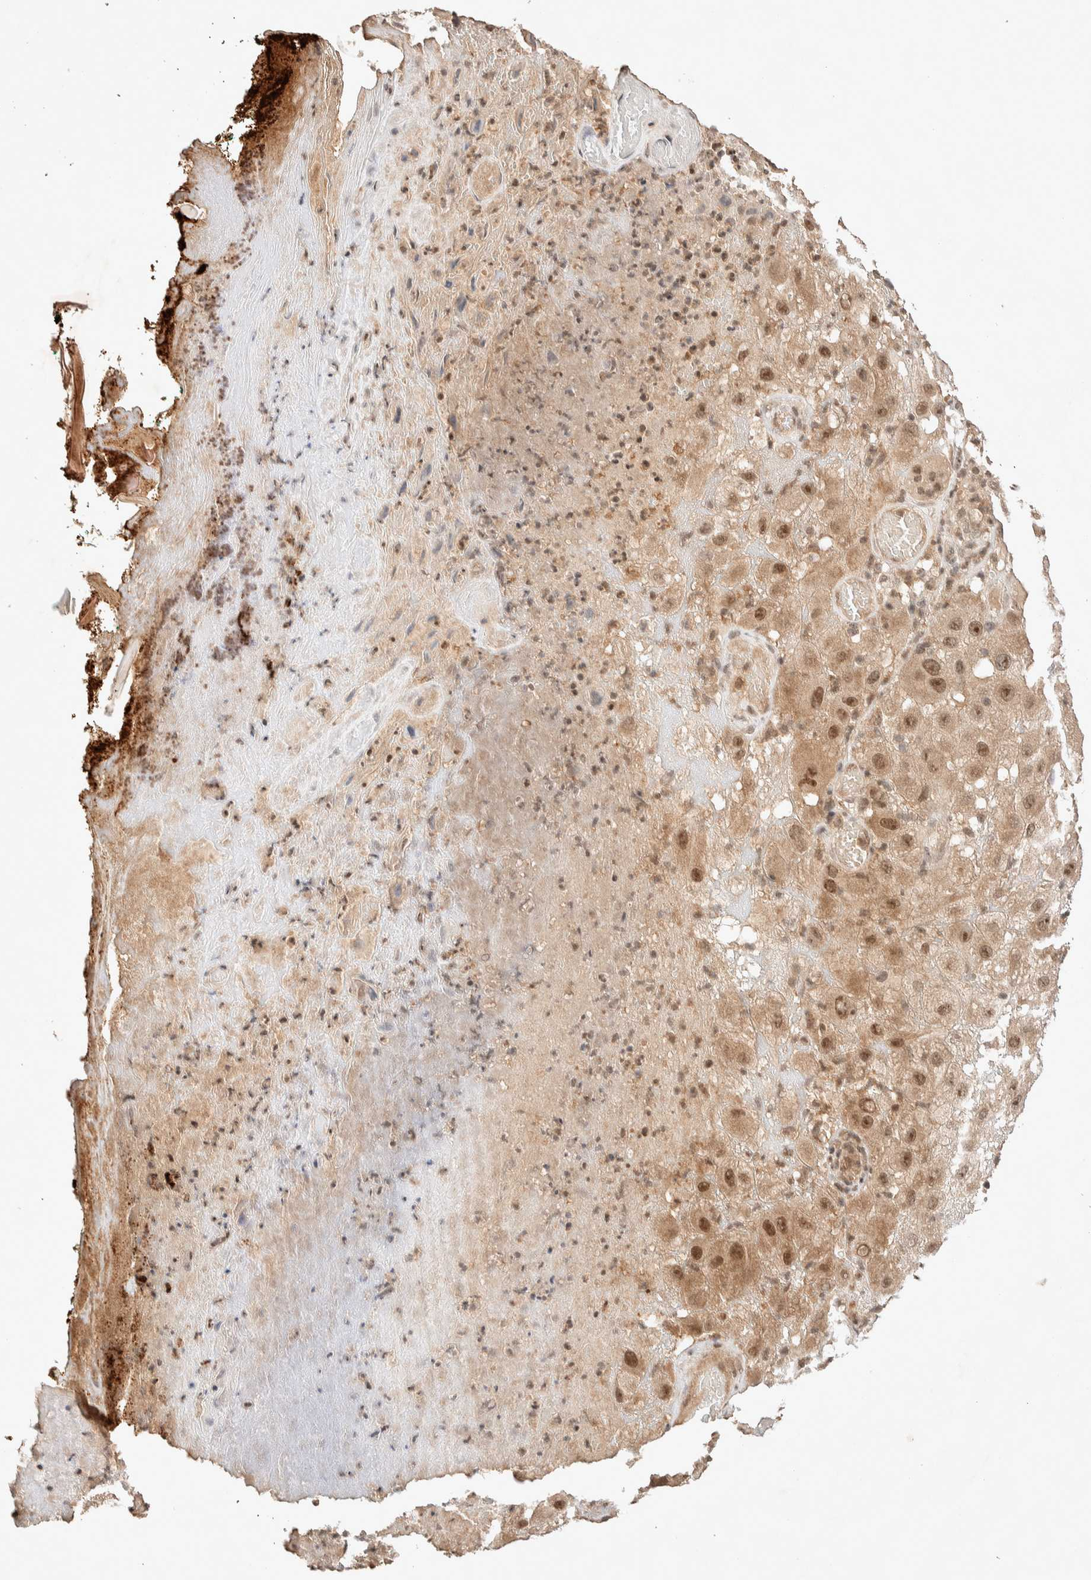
{"staining": {"intensity": "moderate", "quantity": "<25%", "location": "cytoplasmic/membranous,nuclear"}, "tissue": "melanoma", "cell_type": "Tumor cells", "image_type": "cancer", "snomed": [{"axis": "morphology", "description": "Malignant melanoma, NOS"}, {"axis": "topography", "description": "Skin"}], "caption": "Immunohistochemistry (DAB) staining of melanoma displays moderate cytoplasmic/membranous and nuclear protein expression in about <25% of tumor cells.", "gene": "THRA", "patient": {"sex": "female", "age": 81}}